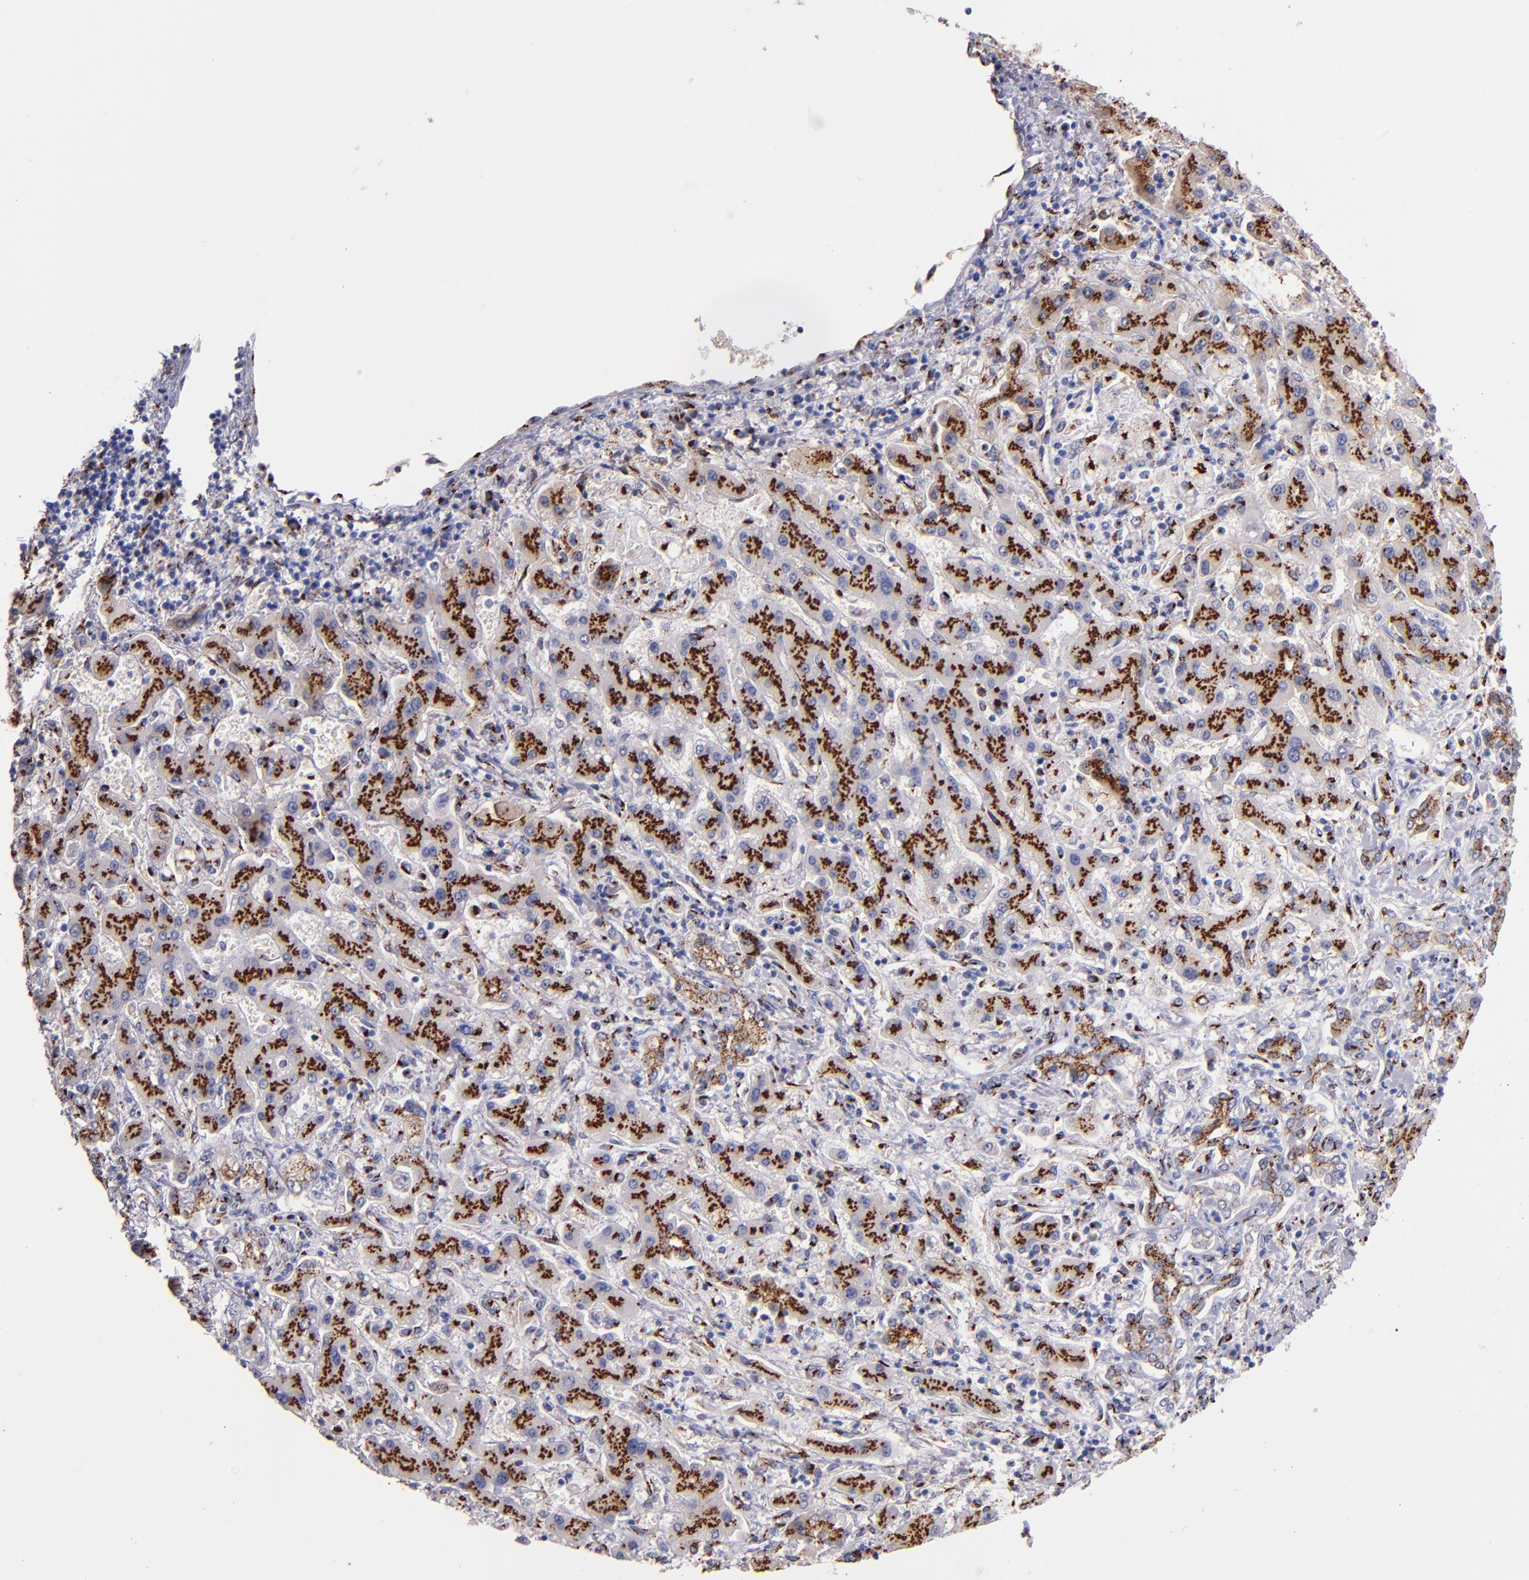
{"staining": {"intensity": "strong", "quantity": ">75%", "location": "cytoplasmic/membranous"}, "tissue": "liver cancer", "cell_type": "Tumor cells", "image_type": "cancer", "snomed": [{"axis": "morphology", "description": "Cholangiocarcinoma"}, {"axis": "topography", "description": "Liver"}], "caption": "DAB immunohistochemical staining of human cholangiocarcinoma (liver) shows strong cytoplasmic/membranous protein expression in about >75% of tumor cells.", "gene": "GOLIM4", "patient": {"sex": "male", "age": 50}}